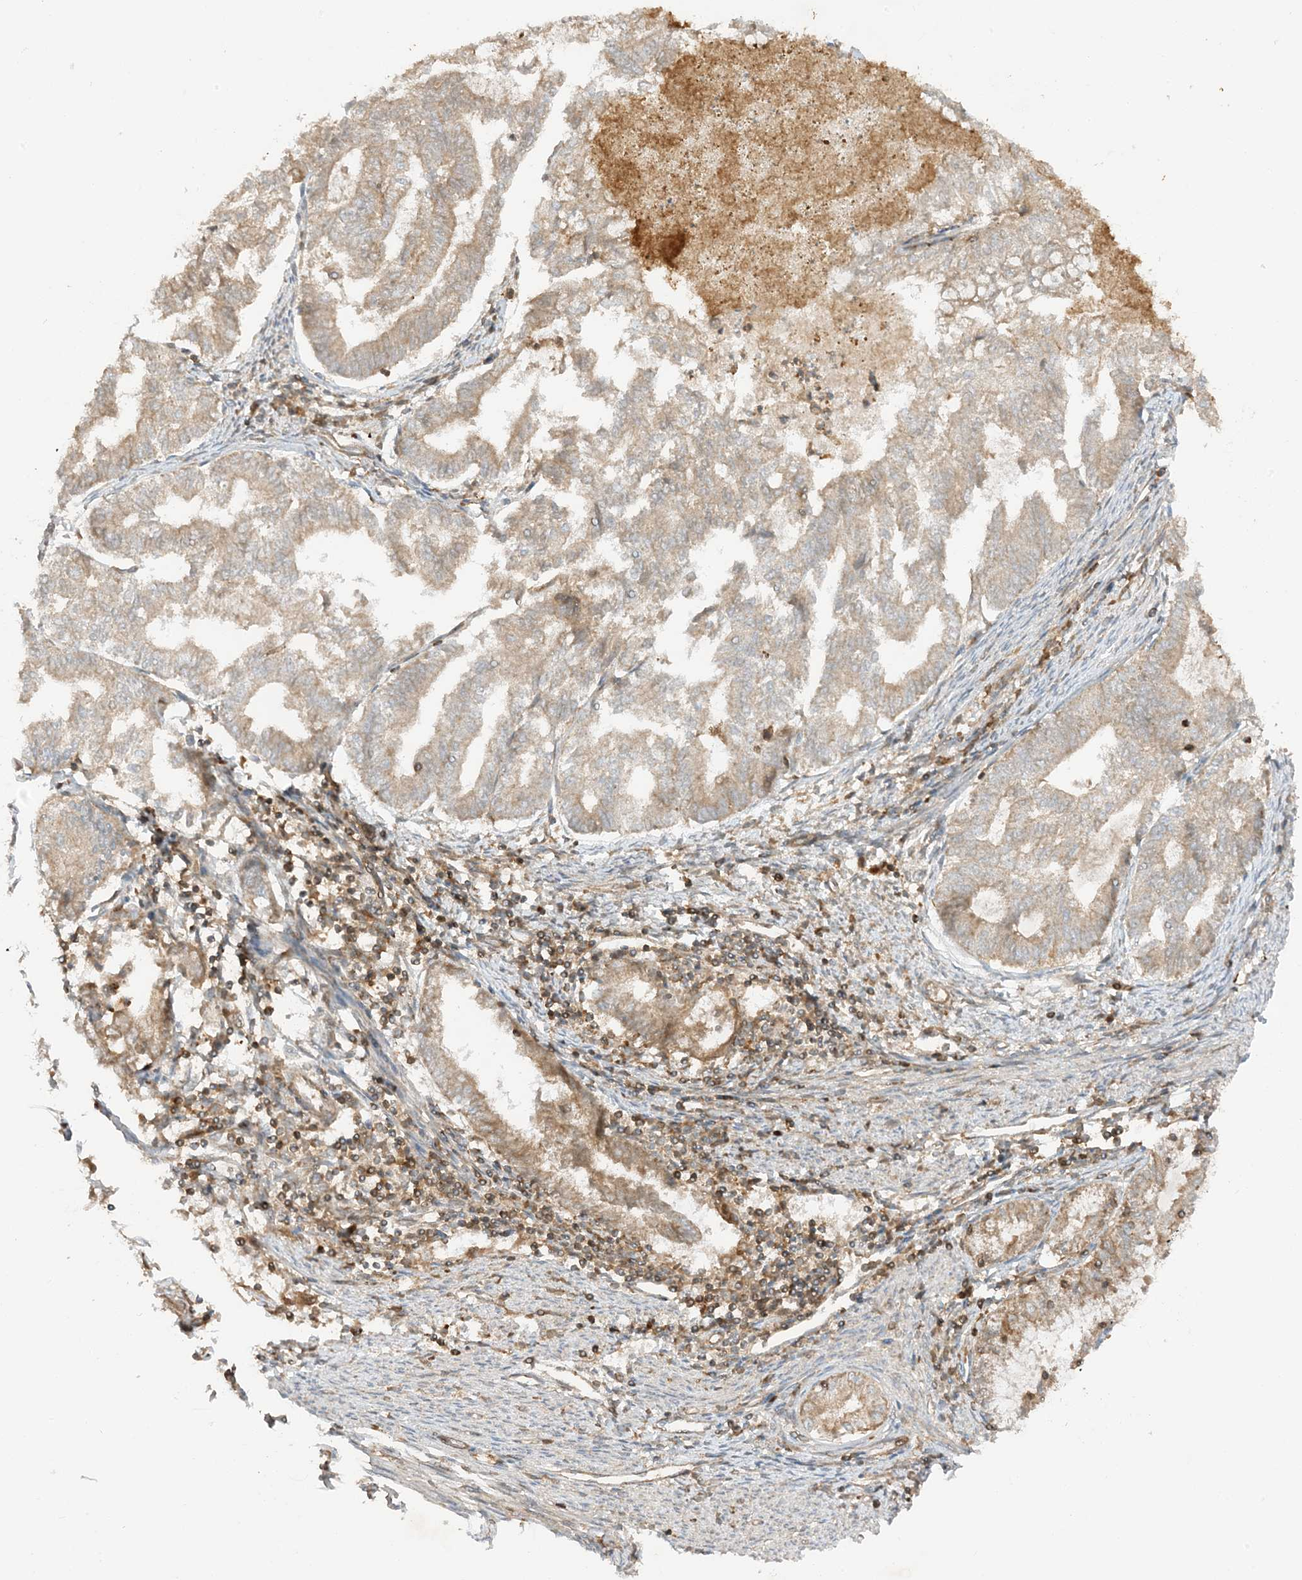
{"staining": {"intensity": "weak", "quantity": ">75%", "location": "cytoplasmic/membranous"}, "tissue": "endometrial cancer", "cell_type": "Tumor cells", "image_type": "cancer", "snomed": [{"axis": "morphology", "description": "Adenocarcinoma, NOS"}, {"axis": "topography", "description": "Endometrium"}], "caption": "A brown stain shows weak cytoplasmic/membranous positivity of a protein in adenocarcinoma (endometrial) tumor cells.", "gene": "SLC25A12", "patient": {"sex": "female", "age": 79}}